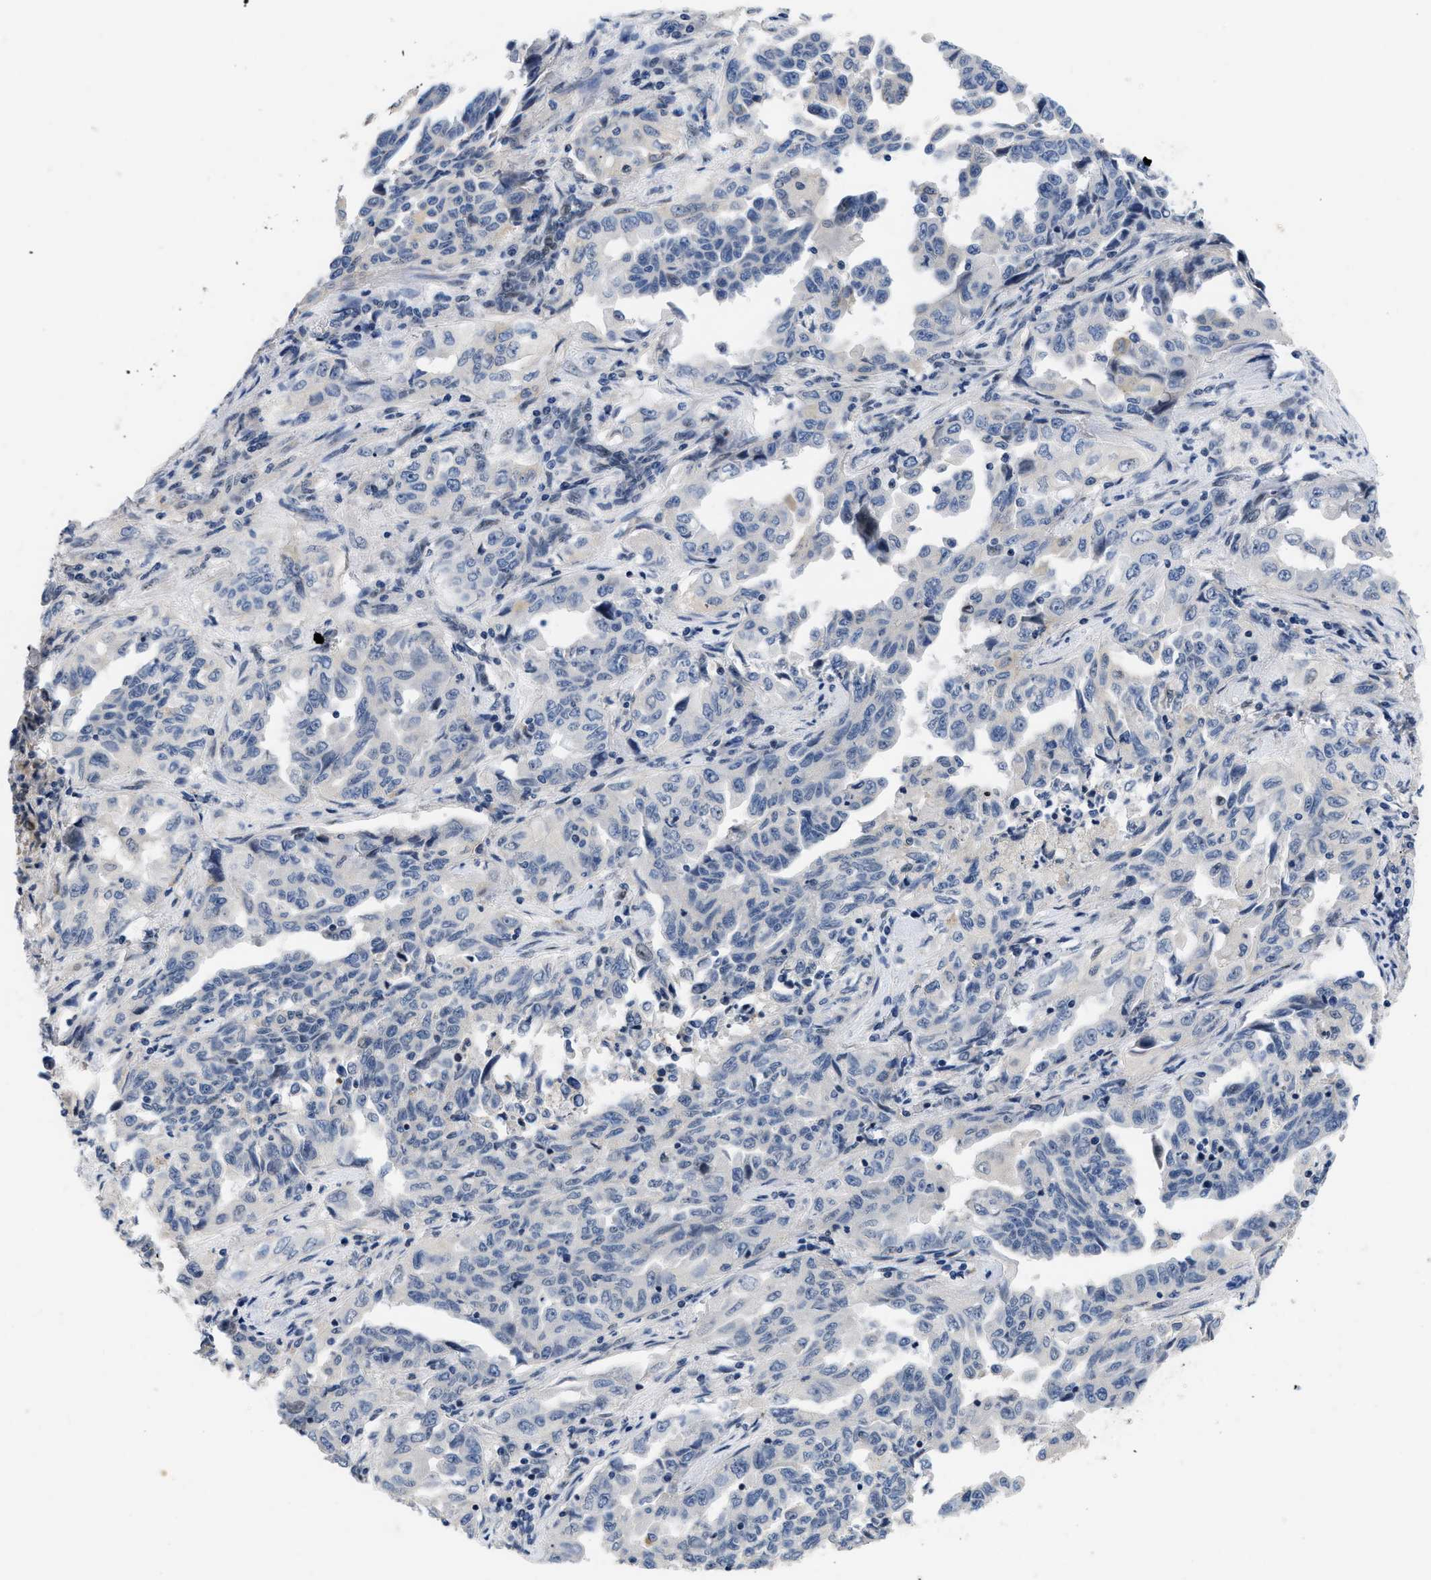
{"staining": {"intensity": "negative", "quantity": "none", "location": "none"}, "tissue": "lung cancer", "cell_type": "Tumor cells", "image_type": "cancer", "snomed": [{"axis": "morphology", "description": "Adenocarcinoma, NOS"}, {"axis": "topography", "description": "Lung"}], "caption": "There is no significant staining in tumor cells of lung adenocarcinoma.", "gene": "VIP", "patient": {"sex": "female", "age": 51}}